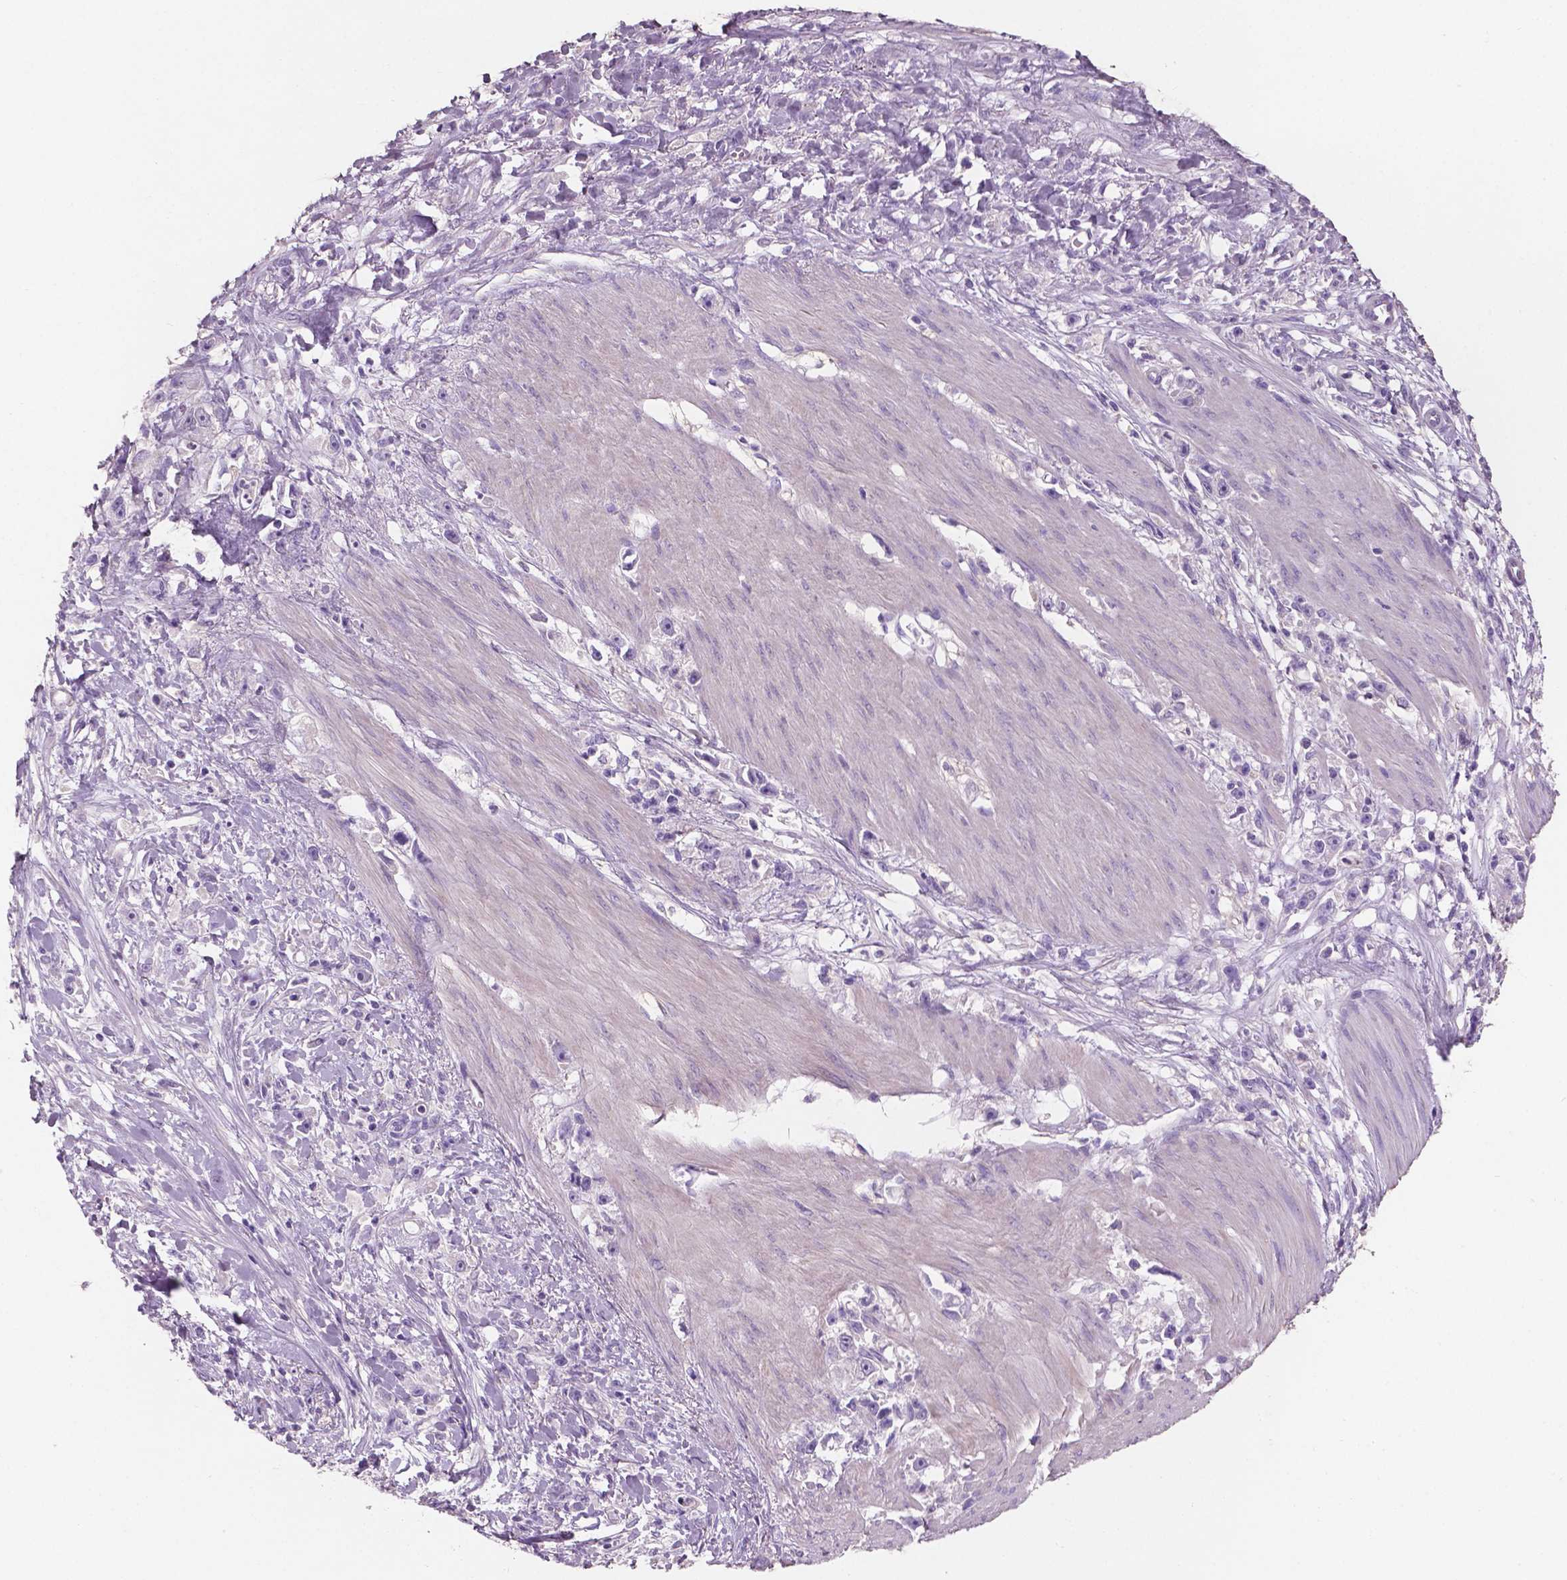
{"staining": {"intensity": "negative", "quantity": "none", "location": "none"}, "tissue": "stomach cancer", "cell_type": "Tumor cells", "image_type": "cancer", "snomed": [{"axis": "morphology", "description": "Adenocarcinoma, NOS"}, {"axis": "topography", "description": "Stomach"}], "caption": "This is an immunohistochemistry (IHC) histopathology image of human stomach cancer (adenocarcinoma). There is no positivity in tumor cells.", "gene": "SBSN", "patient": {"sex": "female", "age": 59}}